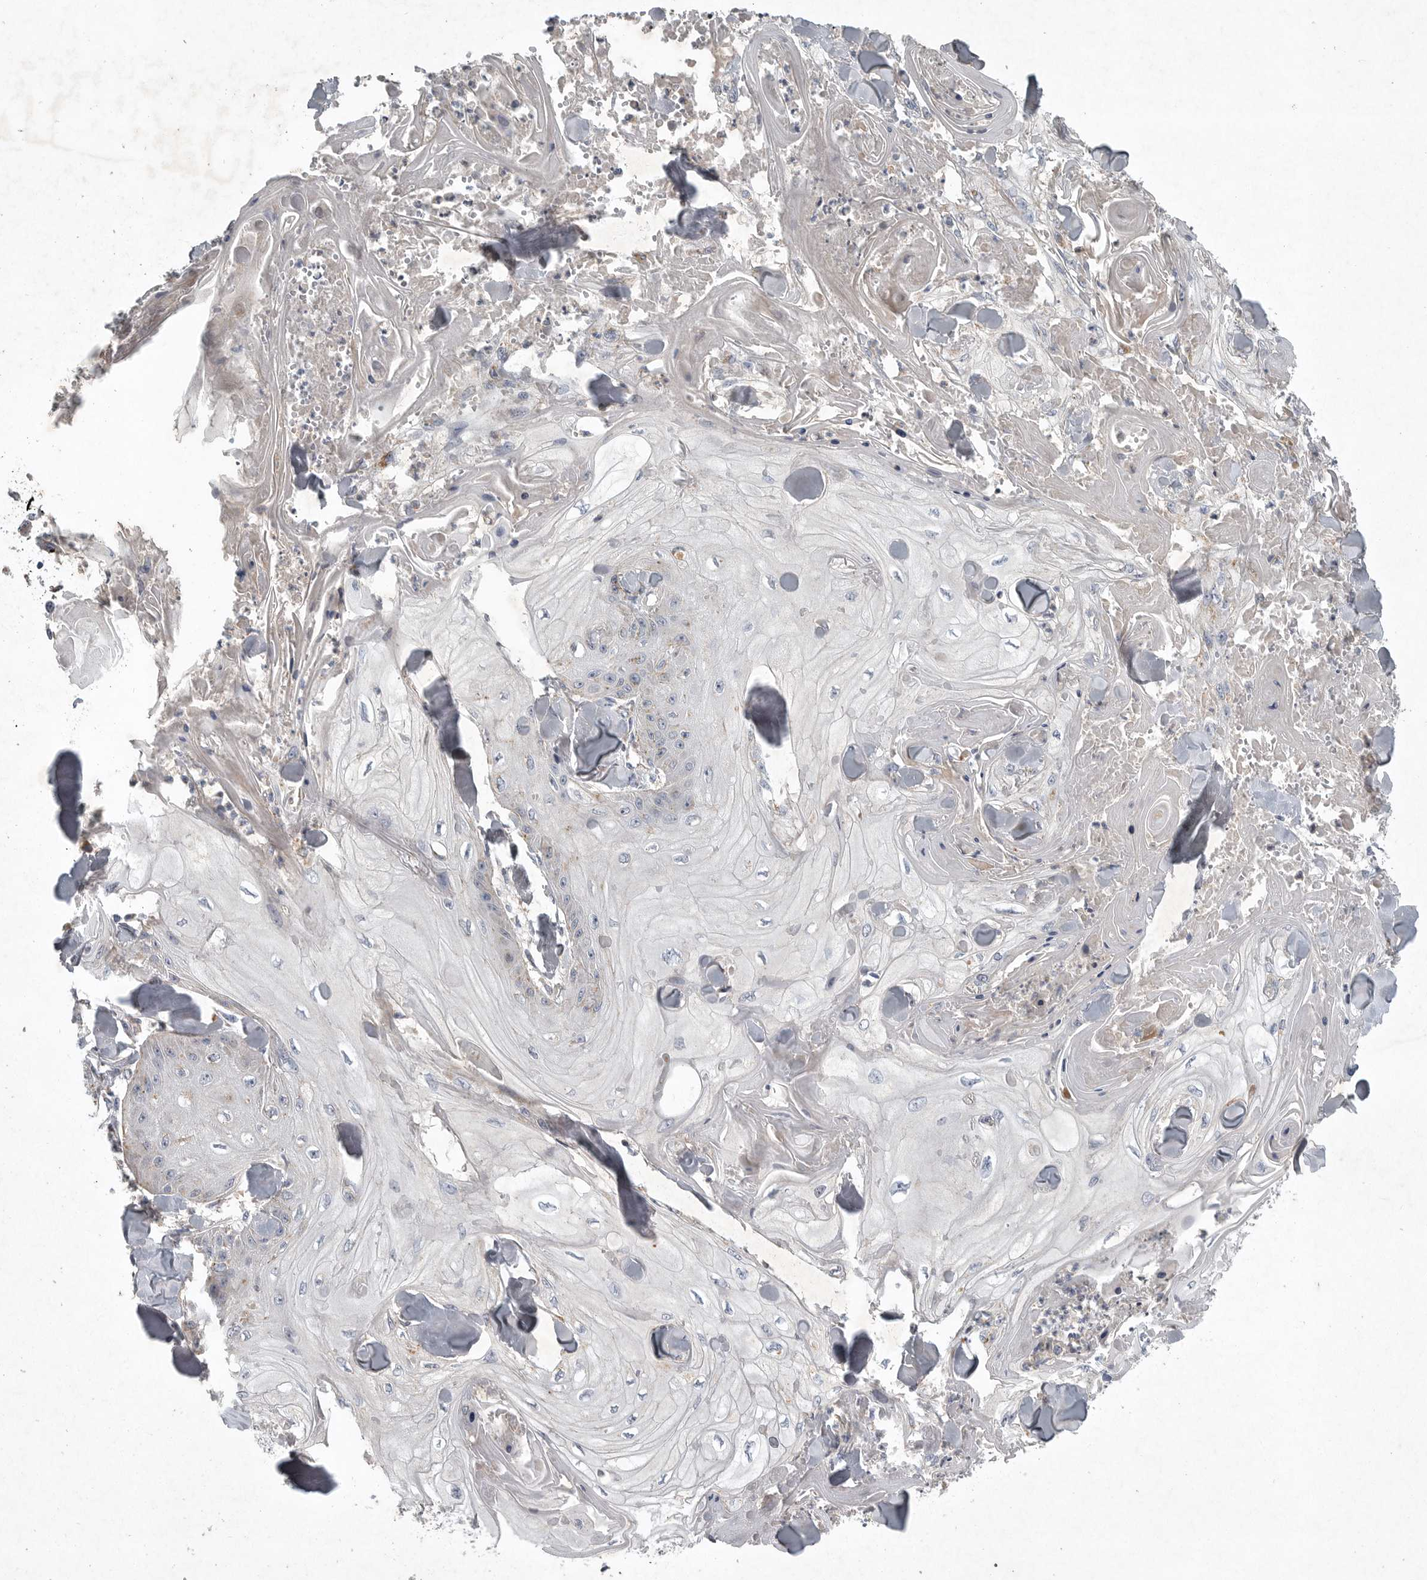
{"staining": {"intensity": "negative", "quantity": "none", "location": "none"}, "tissue": "skin cancer", "cell_type": "Tumor cells", "image_type": "cancer", "snomed": [{"axis": "morphology", "description": "Squamous cell carcinoma, NOS"}, {"axis": "topography", "description": "Skin"}], "caption": "This is an immunohistochemistry photomicrograph of human skin squamous cell carcinoma. There is no expression in tumor cells.", "gene": "LAMTOR3", "patient": {"sex": "male", "age": 74}}